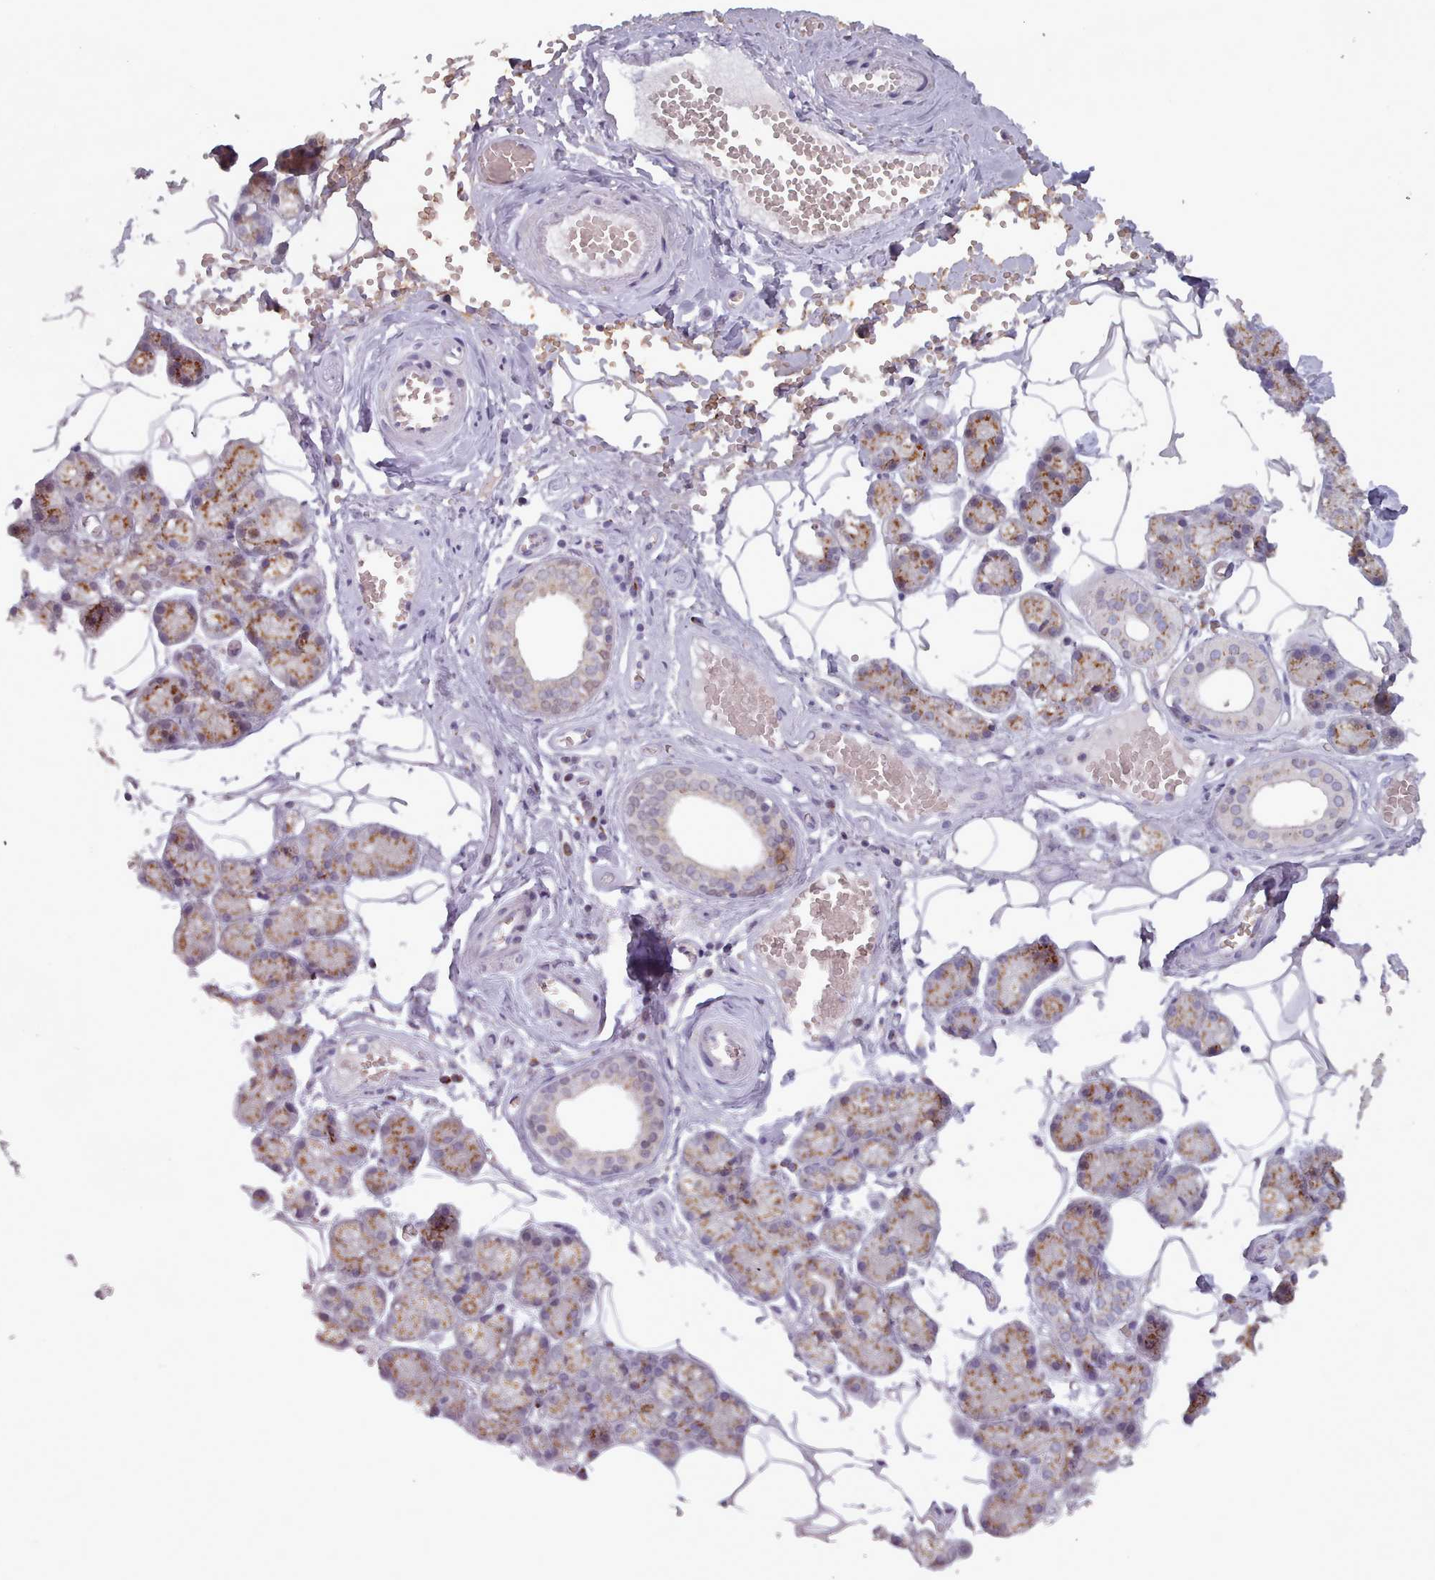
{"staining": {"intensity": "moderate", "quantity": ">75%", "location": "cytoplasmic/membranous"}, "tissue": "salivary gland", "cell_type": "Glandular cells", "image_type": "normal", "snomed": [{"axis": "morphology", "description": "Normal tissue, NOS"}, {"axis": "topography", "description": "Salivary gland"}], "caption": "Immunohistochemical staining of unremarkable salivary gland displays medium levels of moderate cytoplasmic/membranous expression in about >75% of glandular cells. (DAB (3,3'-diaminobenzidine) = brown stain, brightfield microscopy at high magnification).", "gene": "MAN1B1", "patient": {"sex": "male", "age": 62}}